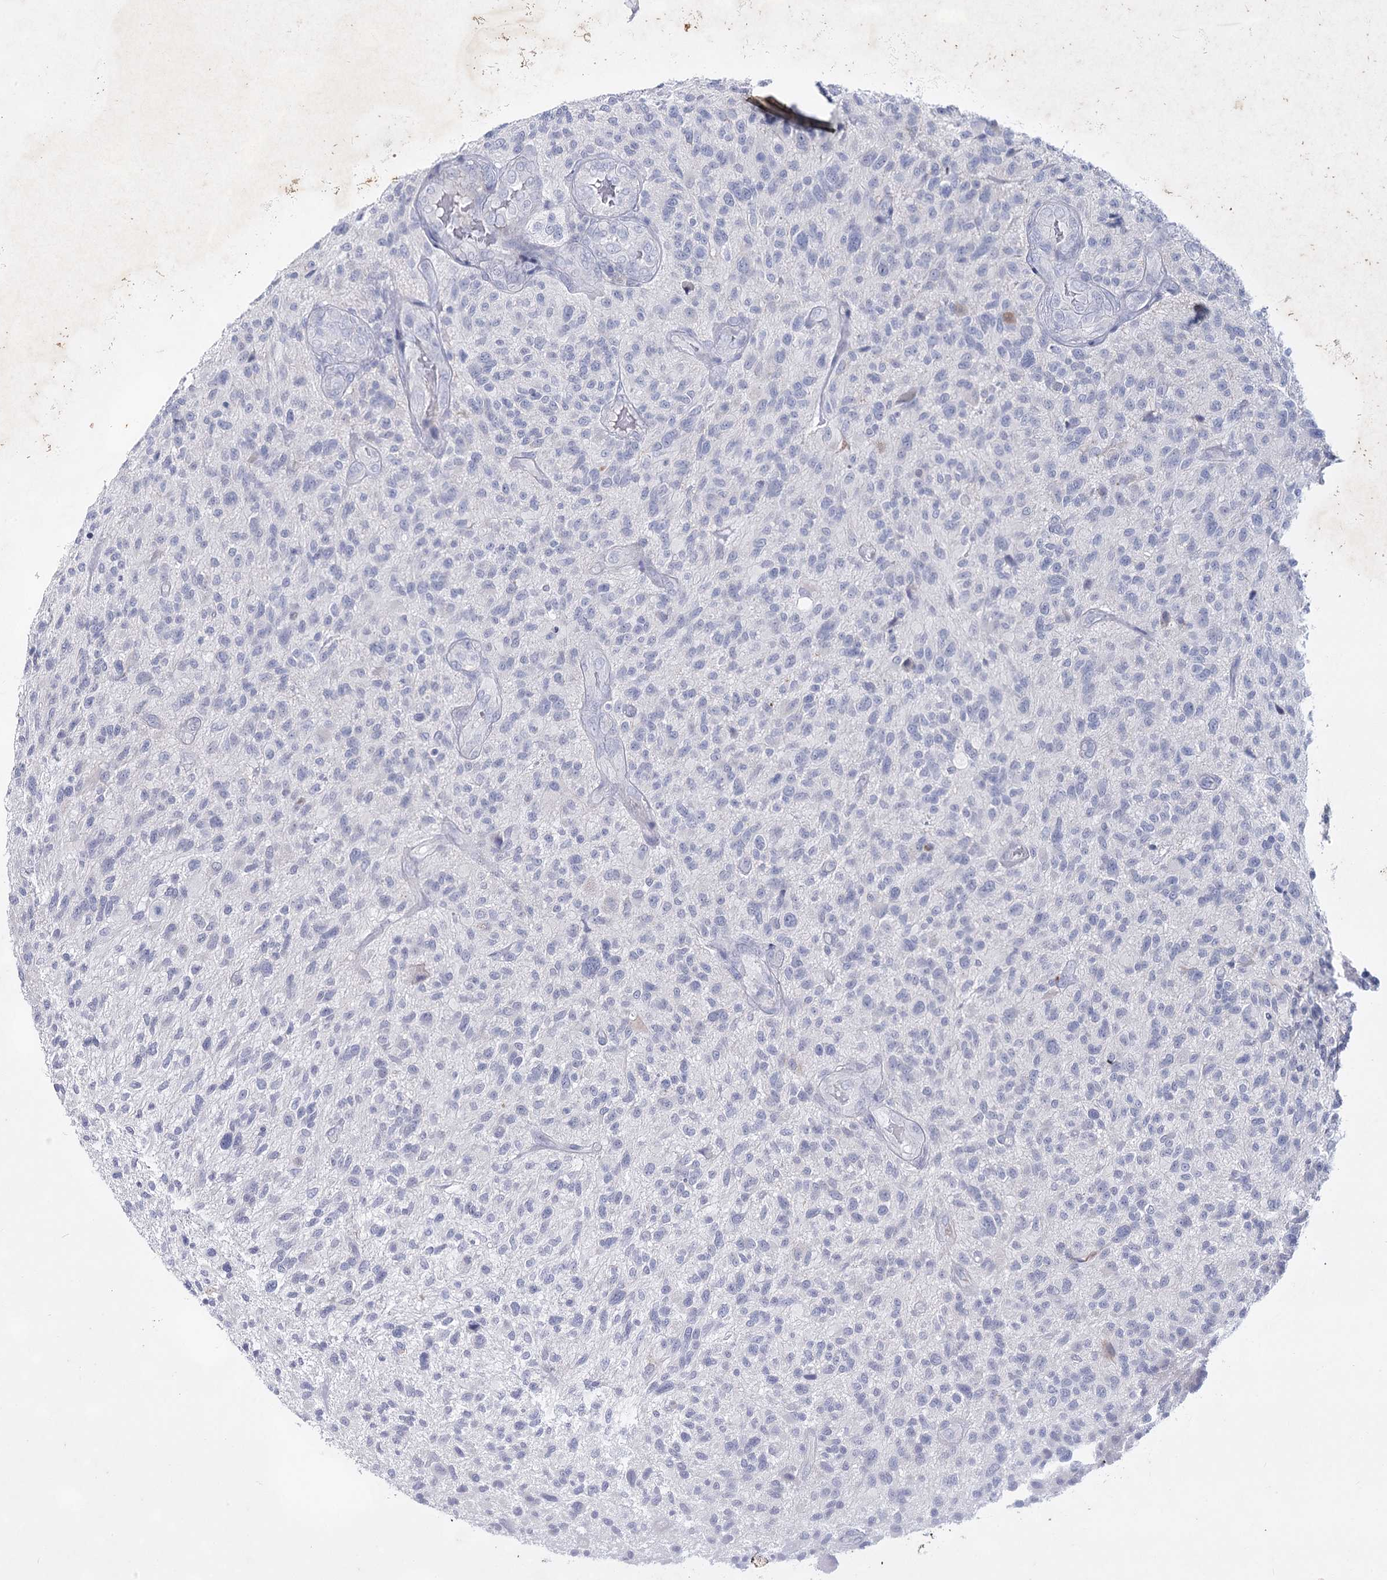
{"staining": {"intensity": "negative", "quantity": "none", "location": "none"}, "tissue": "glioma", "cell_type": "Tumor cells", "image_type": "cancer", "snomed": [{"axis": "morphology", "description": "Glioma, malignant, High grade"}, {"axis": "topography", "description": "Brain"}], "caption": "Immunohistochemistry (IHC) micrograph of neoplastic tissue: human malignant glioma (high-grade) stained with DAB demonstrates no significant protein positivity in tumor cells.", "gene": "CCDC73", "patient": {"sex": "male", "age": 47}}